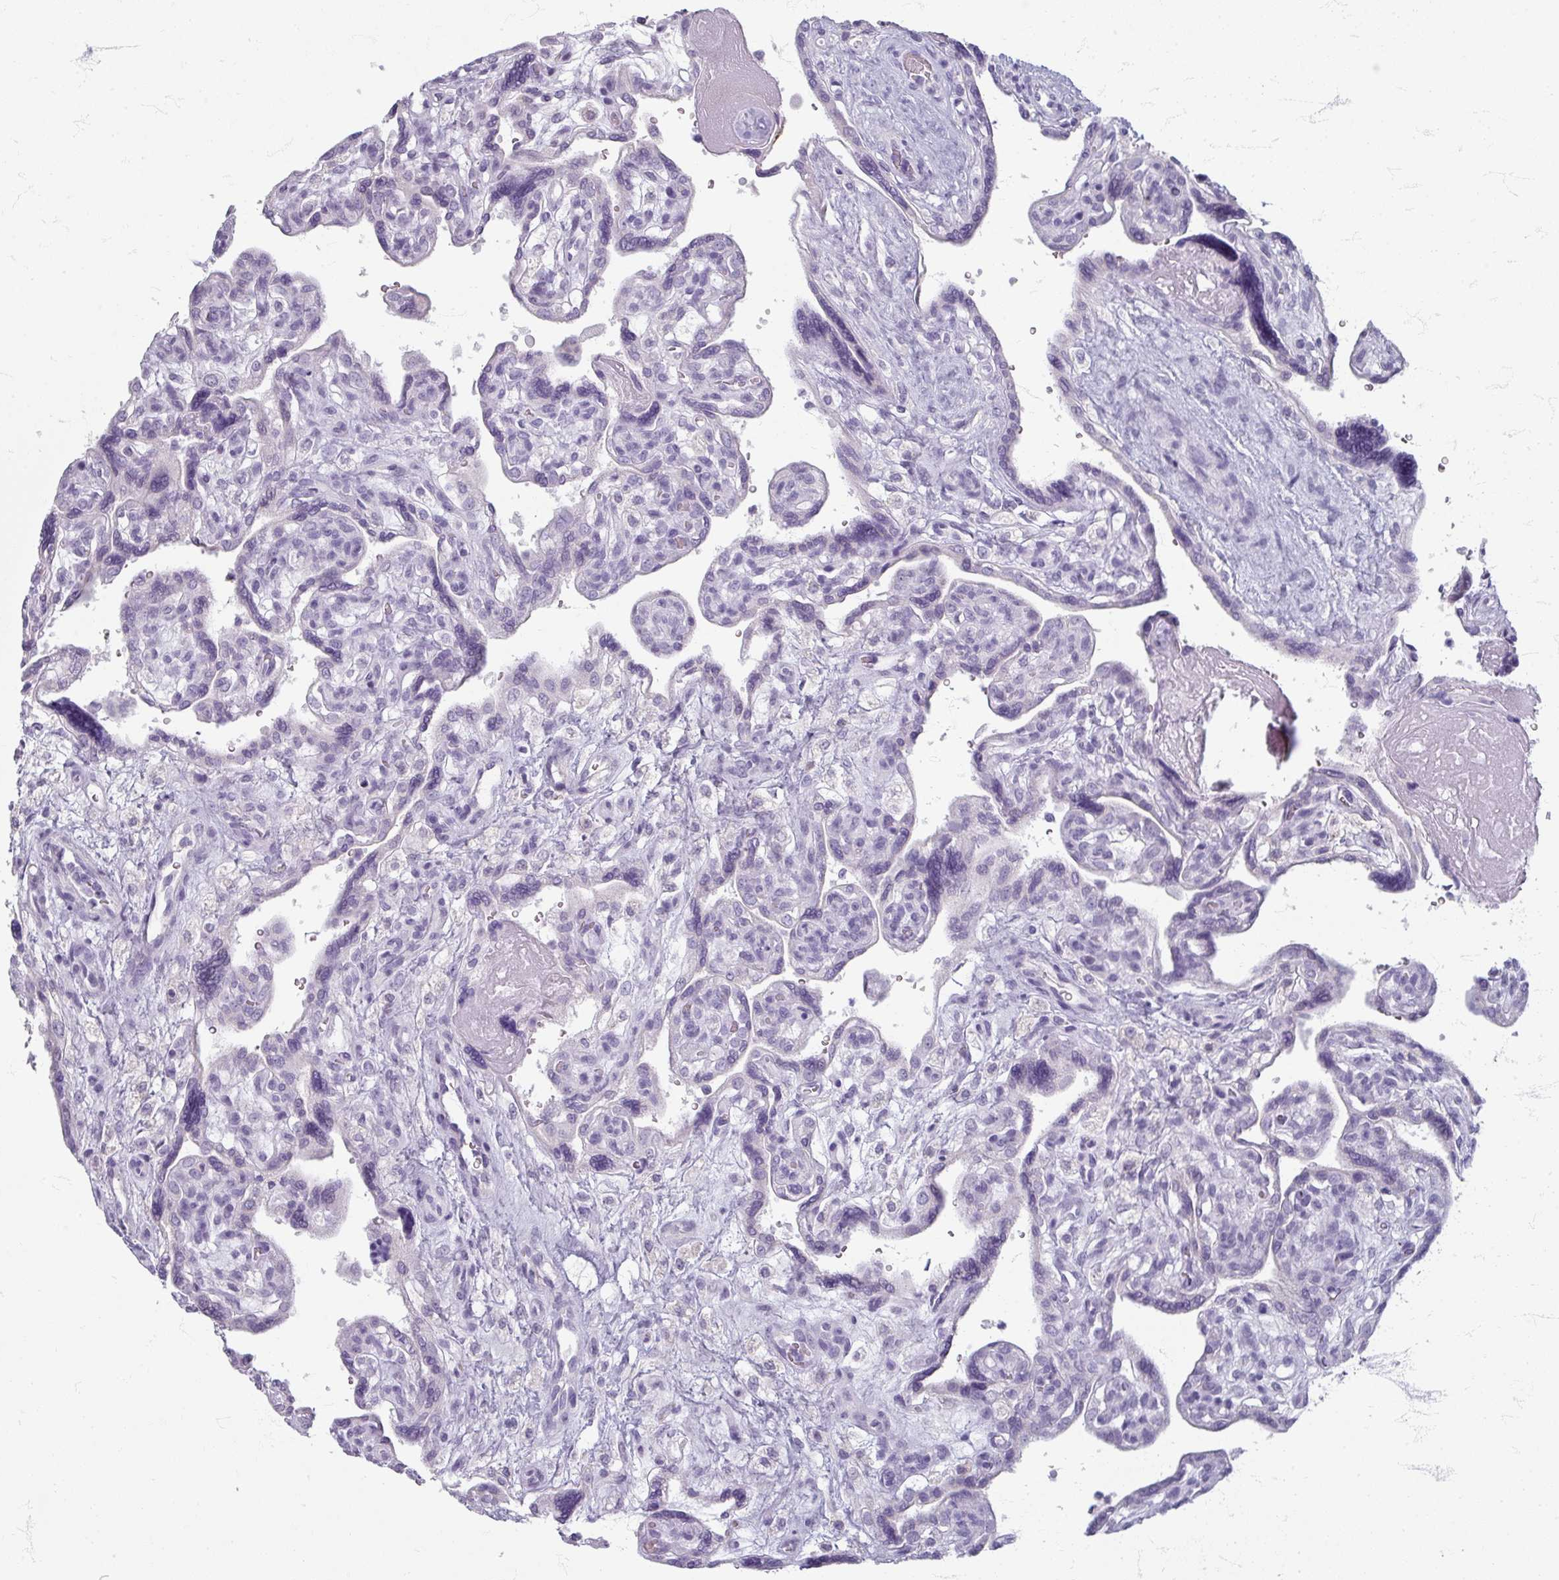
{"staining": {"intensity": "weak", "quantity": "<25%", "location": "cytoplasmic/membranous"}, "tissue": "placenta", "cell_type": "Decidual cells", "image_type": "normal", "snomed": [{"axis": "morphology", "description": "Normal tissue, NOS"}, {"axis": "topography", "description": "Placenta"}], "caption": "Histopathology image shows no protein positivity in decidual cells of normal placenta. (Stains: DAB (3,3'-diaminobenzidine) IHC with hematoxylin counter stain, Microscopy: brightfield microscopy at high magnification).", "gene": "ZNF878", "patient": {"sex": "female", "age": 39}}